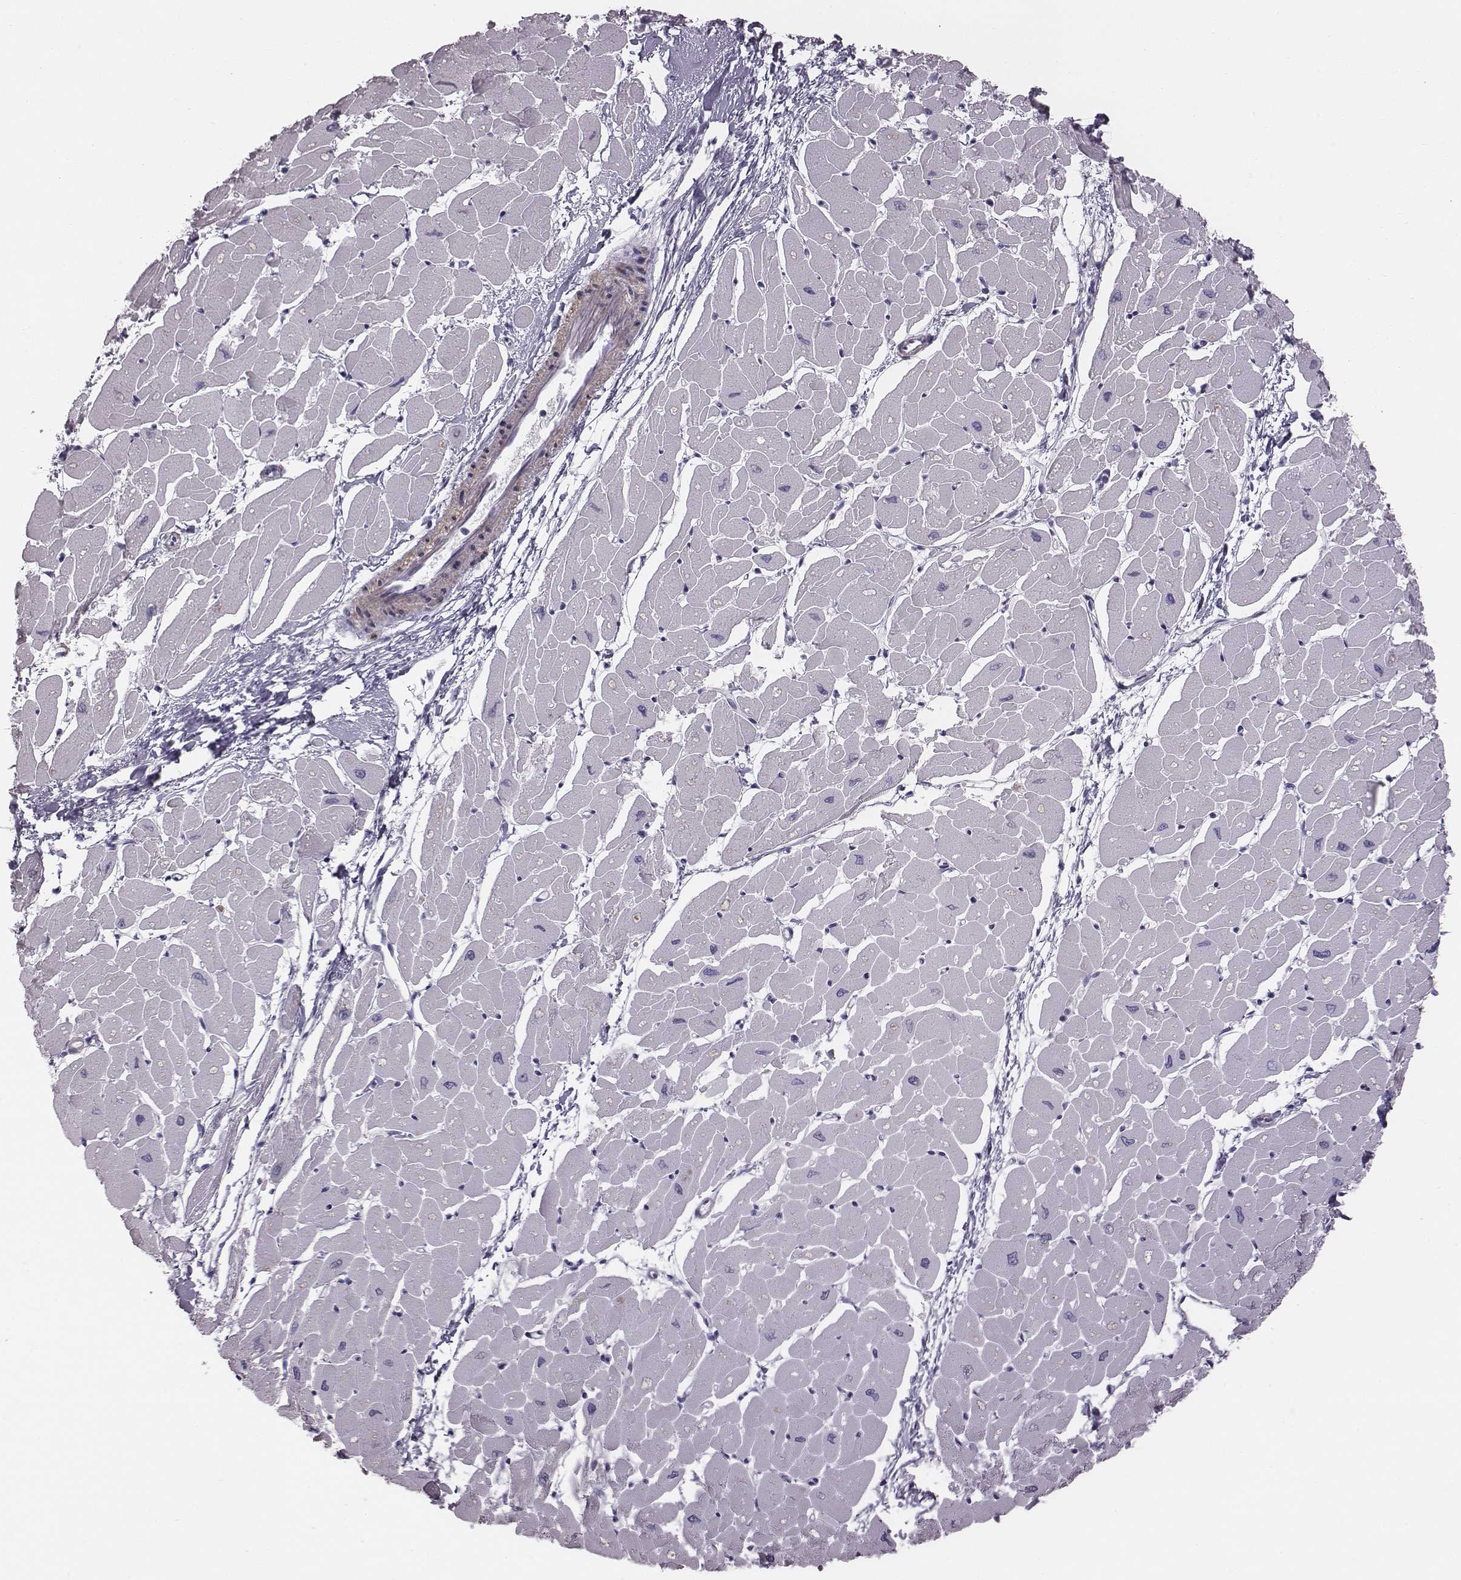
{"staining": {"intensity": "negative", "quantity": "none", "location": "none"}, "tissue": "heart muscle", "cell_type": "Cardiomyocytes", "image_type": "normal", "snomed": [{"axis": "morphology", "description": "Normal tissue, NOS"}, {"axis": "topography", "description": "Heart"}], "caption": "This is a histopathology image of immunohistochemistry staining of normal heart muscle, which shows no expression in cardiomyocytes.", "gene": "CRISP1", "patient": {"sex": "male", "age": 57}}